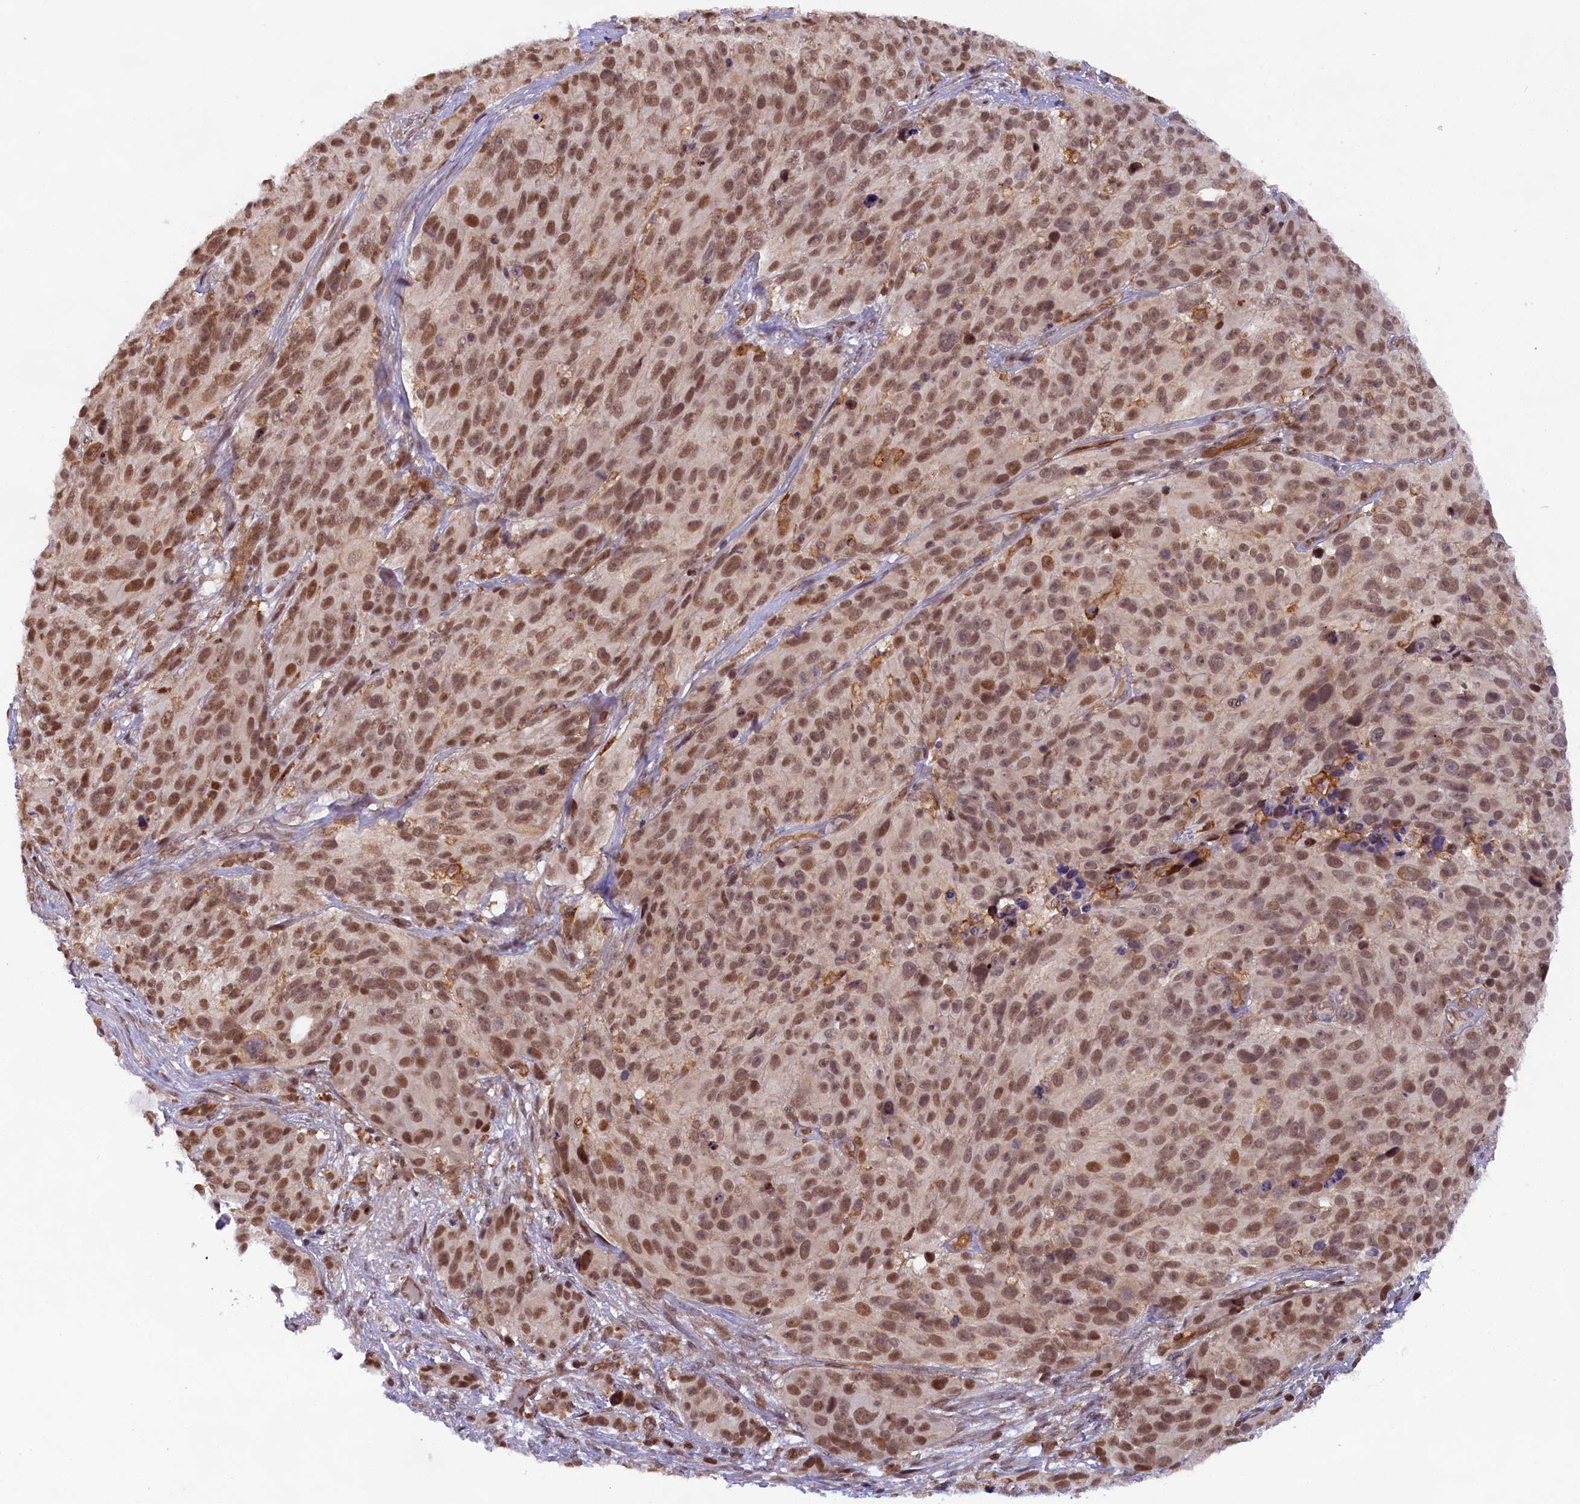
{"staining": {"intensity": "moderate", "quantity": ">75%", "location": "nuclear"}, "tissue": "melanoma", "cell_type": "Tumor cells", "image_type": "cancer", "snomed": [{"axis": "morphology", "description": "Malignant melanoma, NOS"}, {"axis": "topography", "description": "Skin"}], "caption": "Human malignant melanoma stained with a brown dye demonstrates moderate nuclear positive expression in approximately >75% of tumor cells.", "gene": "FCHO1", "patient": {"sex": "male", "age": 84}}